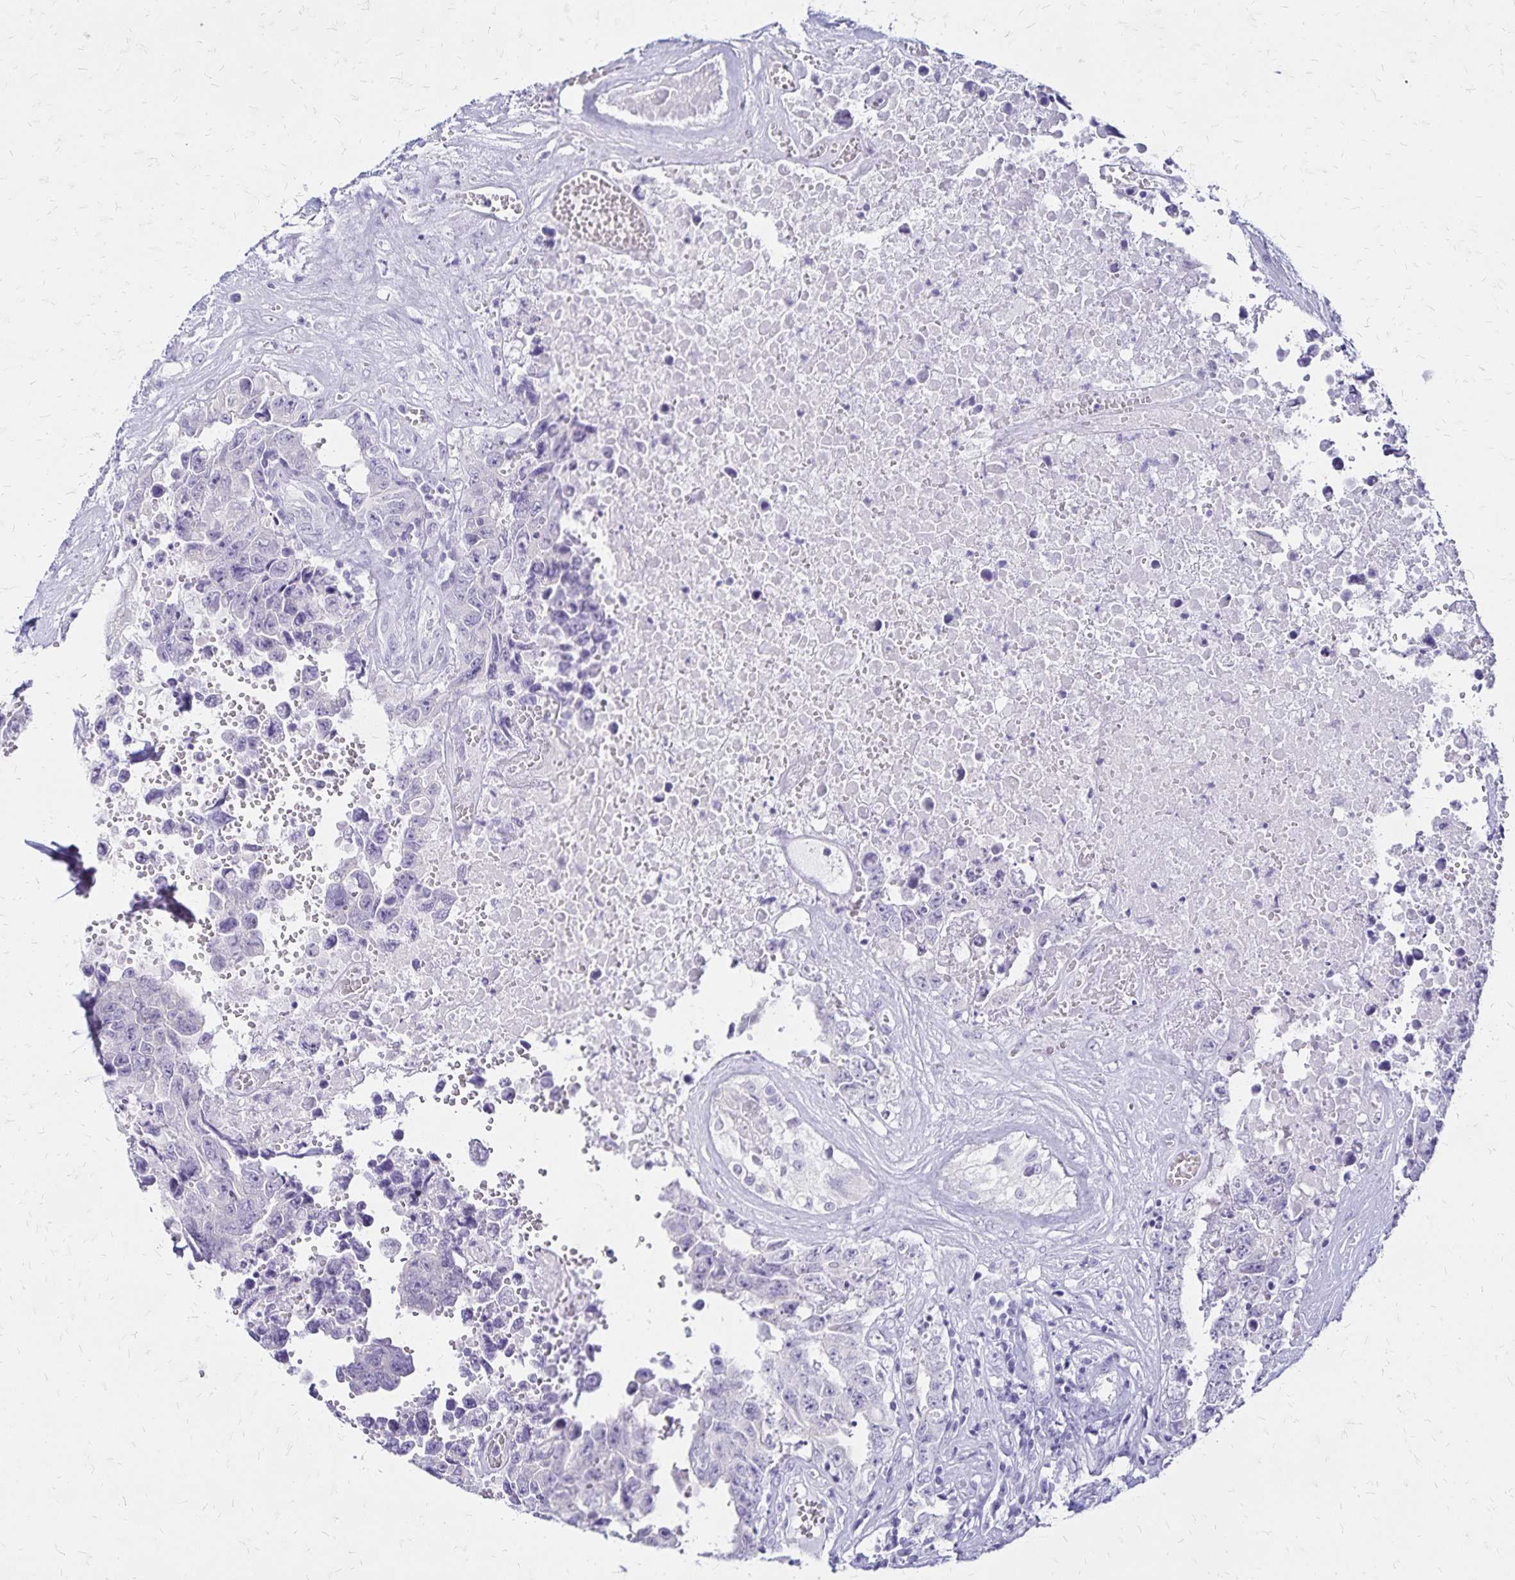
{"staining": {"intensity": "negative", "quantity": "none", "location": "none"}, "tissue": "testis cancer", "cell_type": "Tumor cells", "image_type": "cancer", "snomed": [{"axis": "morphology", "description": "Normal tissue, NOS"}, {"axis": "morphology", "description": "Carcinoma, Embryonal, NOS"}, {"axis": "topography", "description": "Testis"}, {"axis": "topography", "description": "Epididymis"}], "caption": "The image demonstrates no significant staining in tumor cells of embryonal carcinoma (testis).", "gene": "LIN28B", "patient": {"sex": "male", "age": 25}}